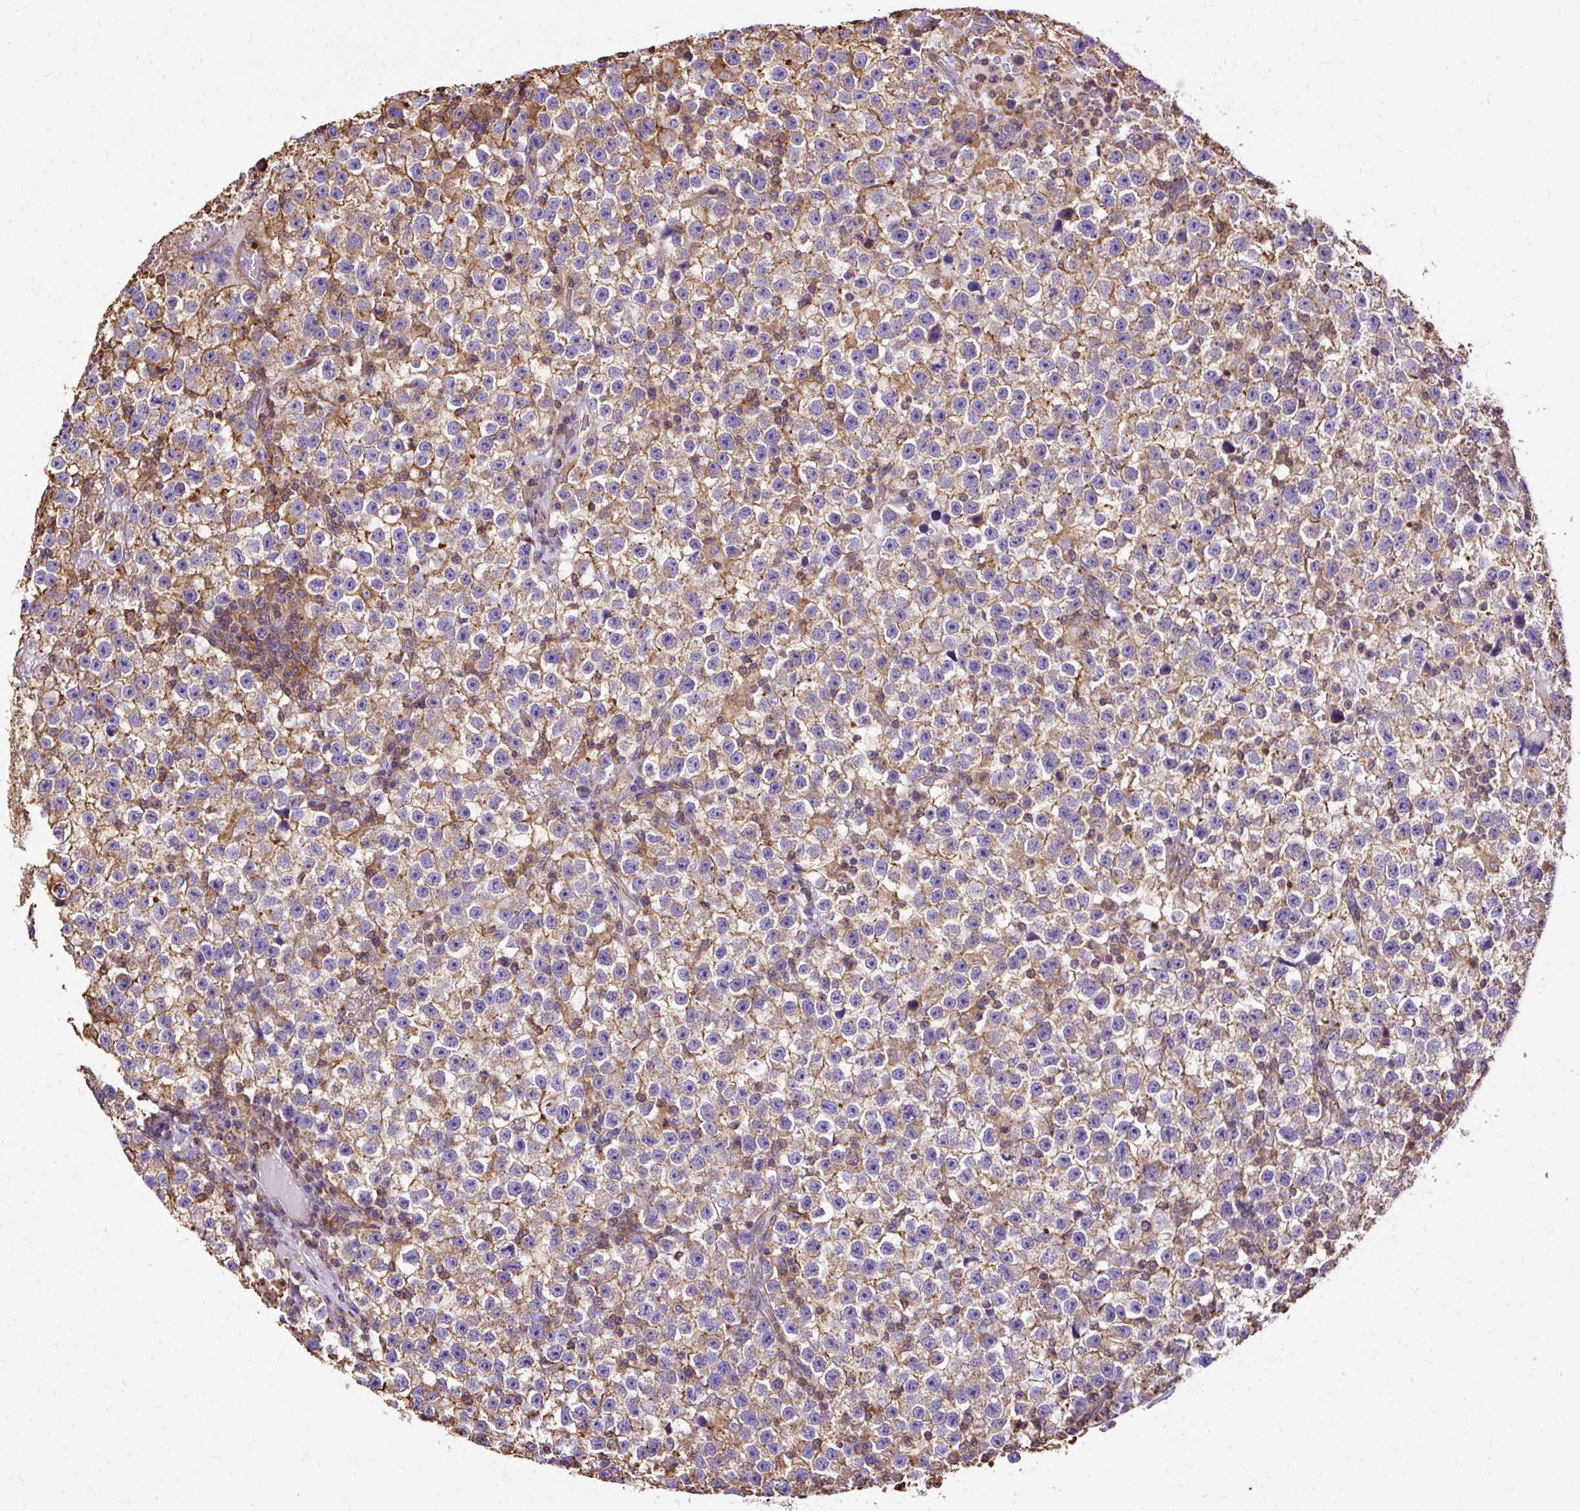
{"staining": {"intensity": "weak", "quantity": "<25%", "location": "cytoplasmic/membranous"}, "tissue": "testis cancer", "cell_type": "Tumor cells", "image_type": "cancer", "snomed": [{"axis": "morphology", "description": "Seminoma, NOS"}, {"axis": "topography", "description": "Testis"}], "caption": "The photomicrograph demonstrates no staining of tumor cells in testis cancer (seminoma).", "gene": "KLHL11", "patient": {"sex": "male", "age": 22}}